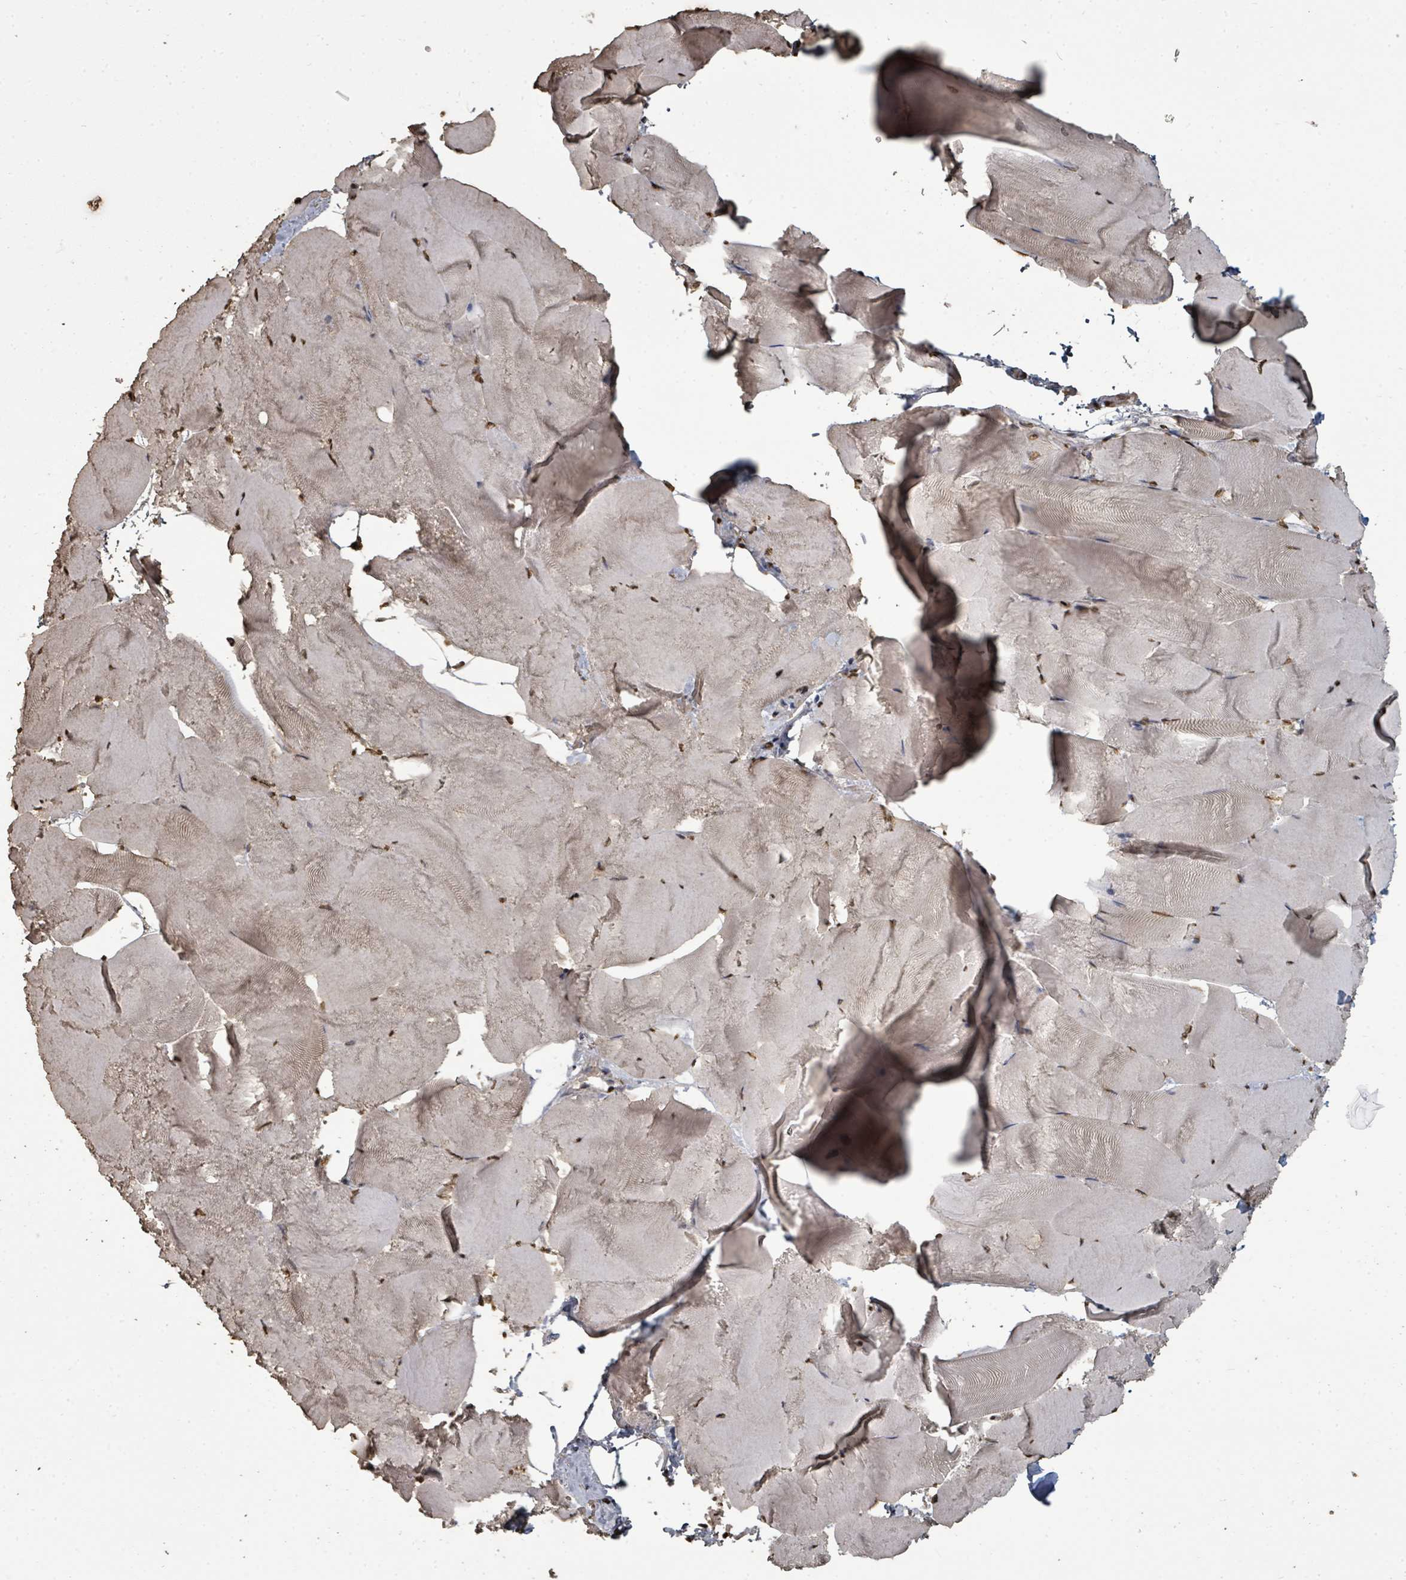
{"staining": {"intensity": "weak", "quantity": ">75%", "location": "cytoplasmic/membranous,nuclear"}, "tissue": "skeletal muscle", "cell_type": "Myocytes", "image_type": "normal", "snomed": [{"axis": "morphology", "description": "Normal tissue, NOS"}, {"axis": "topography", "description": "Skeletal muscle"}], "caption": "A brown stain shows weak cytoplasmic/membranous,nuclear staining of a protein in myocytes of normal skeletal muscle.", "gene": "MRPS12", "patient": {"sex": "female", "age": 64}}